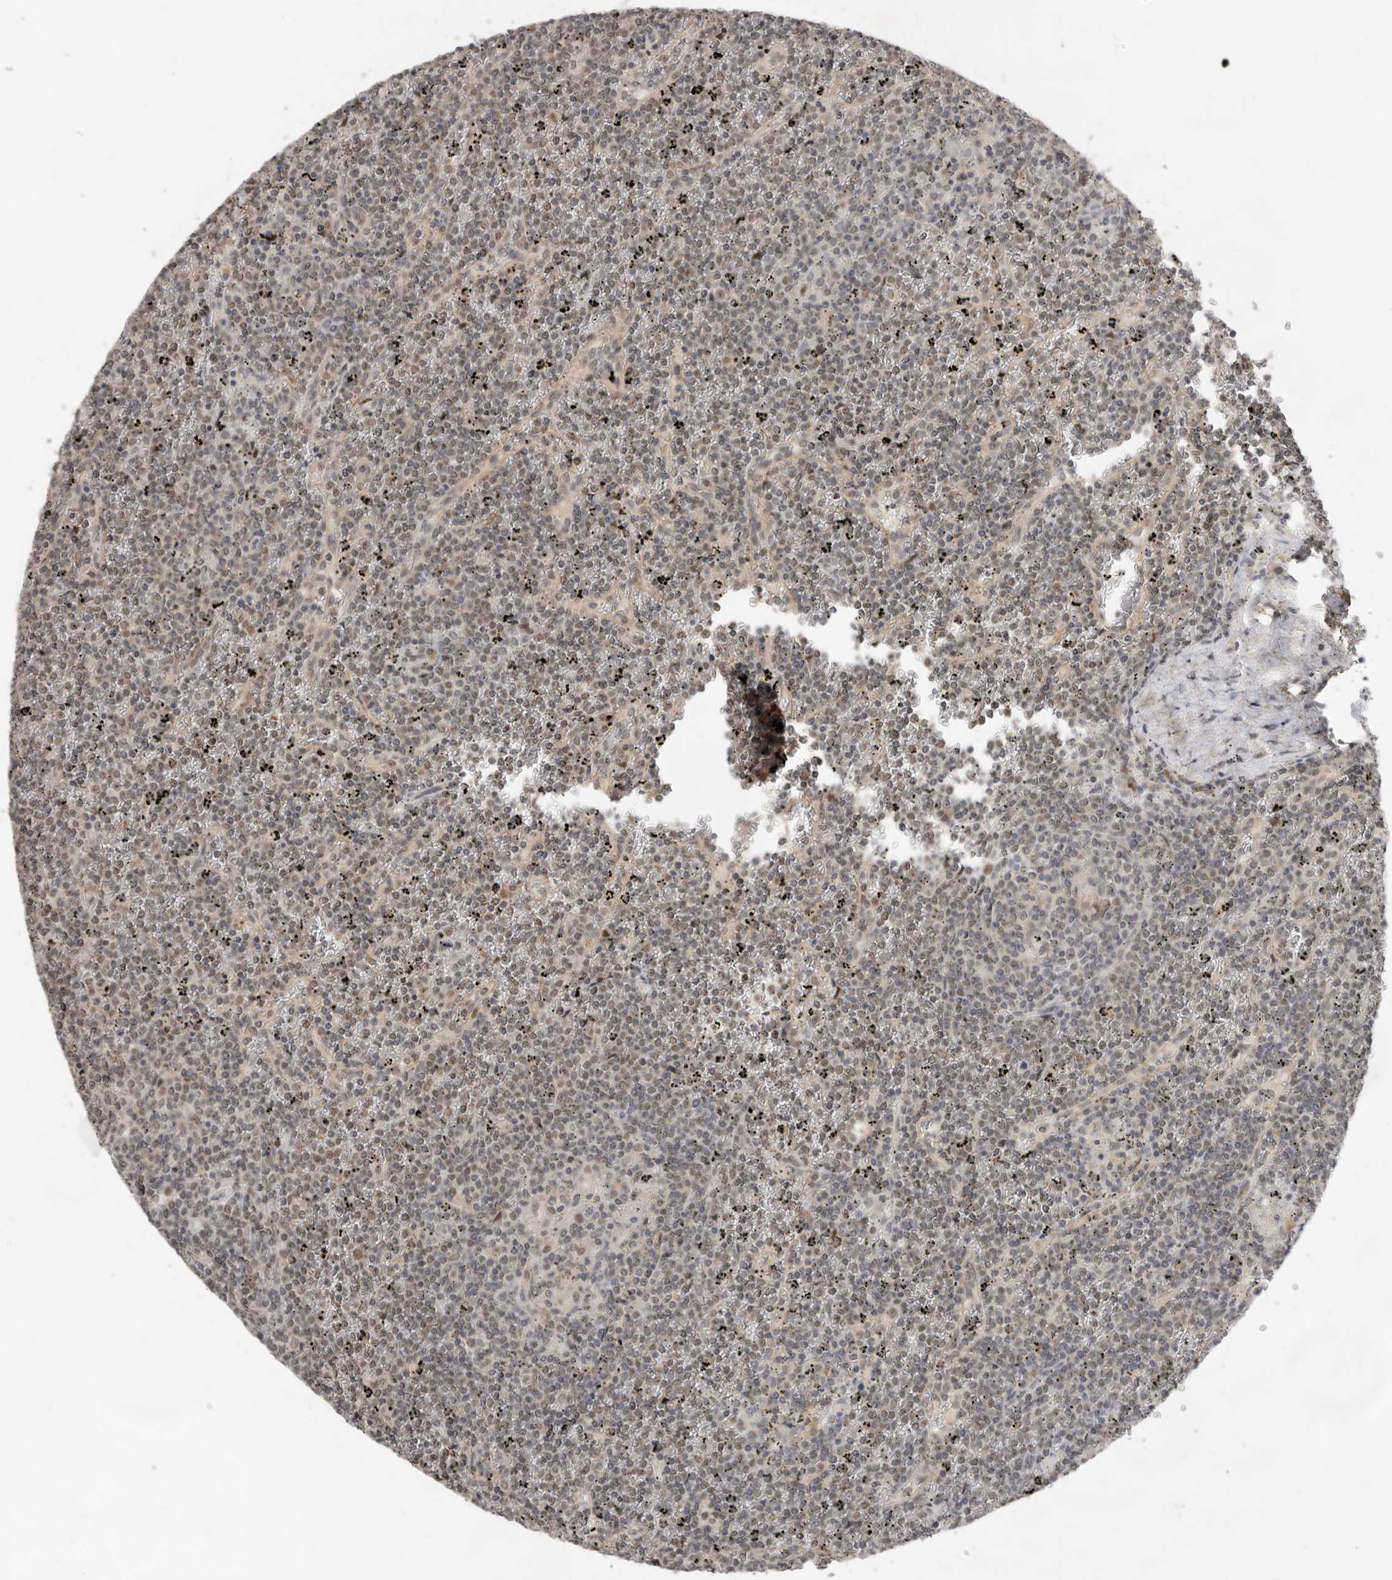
{"staining": {"intensity": "weak", "quantity": "25%-75%", "location": "nuclear"}, "tissue": "lymphoma", "cell_type": "Tumor cells", "image_type": "cancer", "snomed": [{"axis": "morphology", "description": "Malignant lymphoma, non-Hodgkin's type, Low grade"}, {"axis": "topography", "description": "Spleen"}], "caption": "A low amount of weak nuclear expression is identified in approximately 25%-75% of tumor cells in malignant lymphoma, non-Hodgkin's type (low-grade) tissue.", "gene": "BRCA2", "patient": {"sex": "female", "age": 19}}